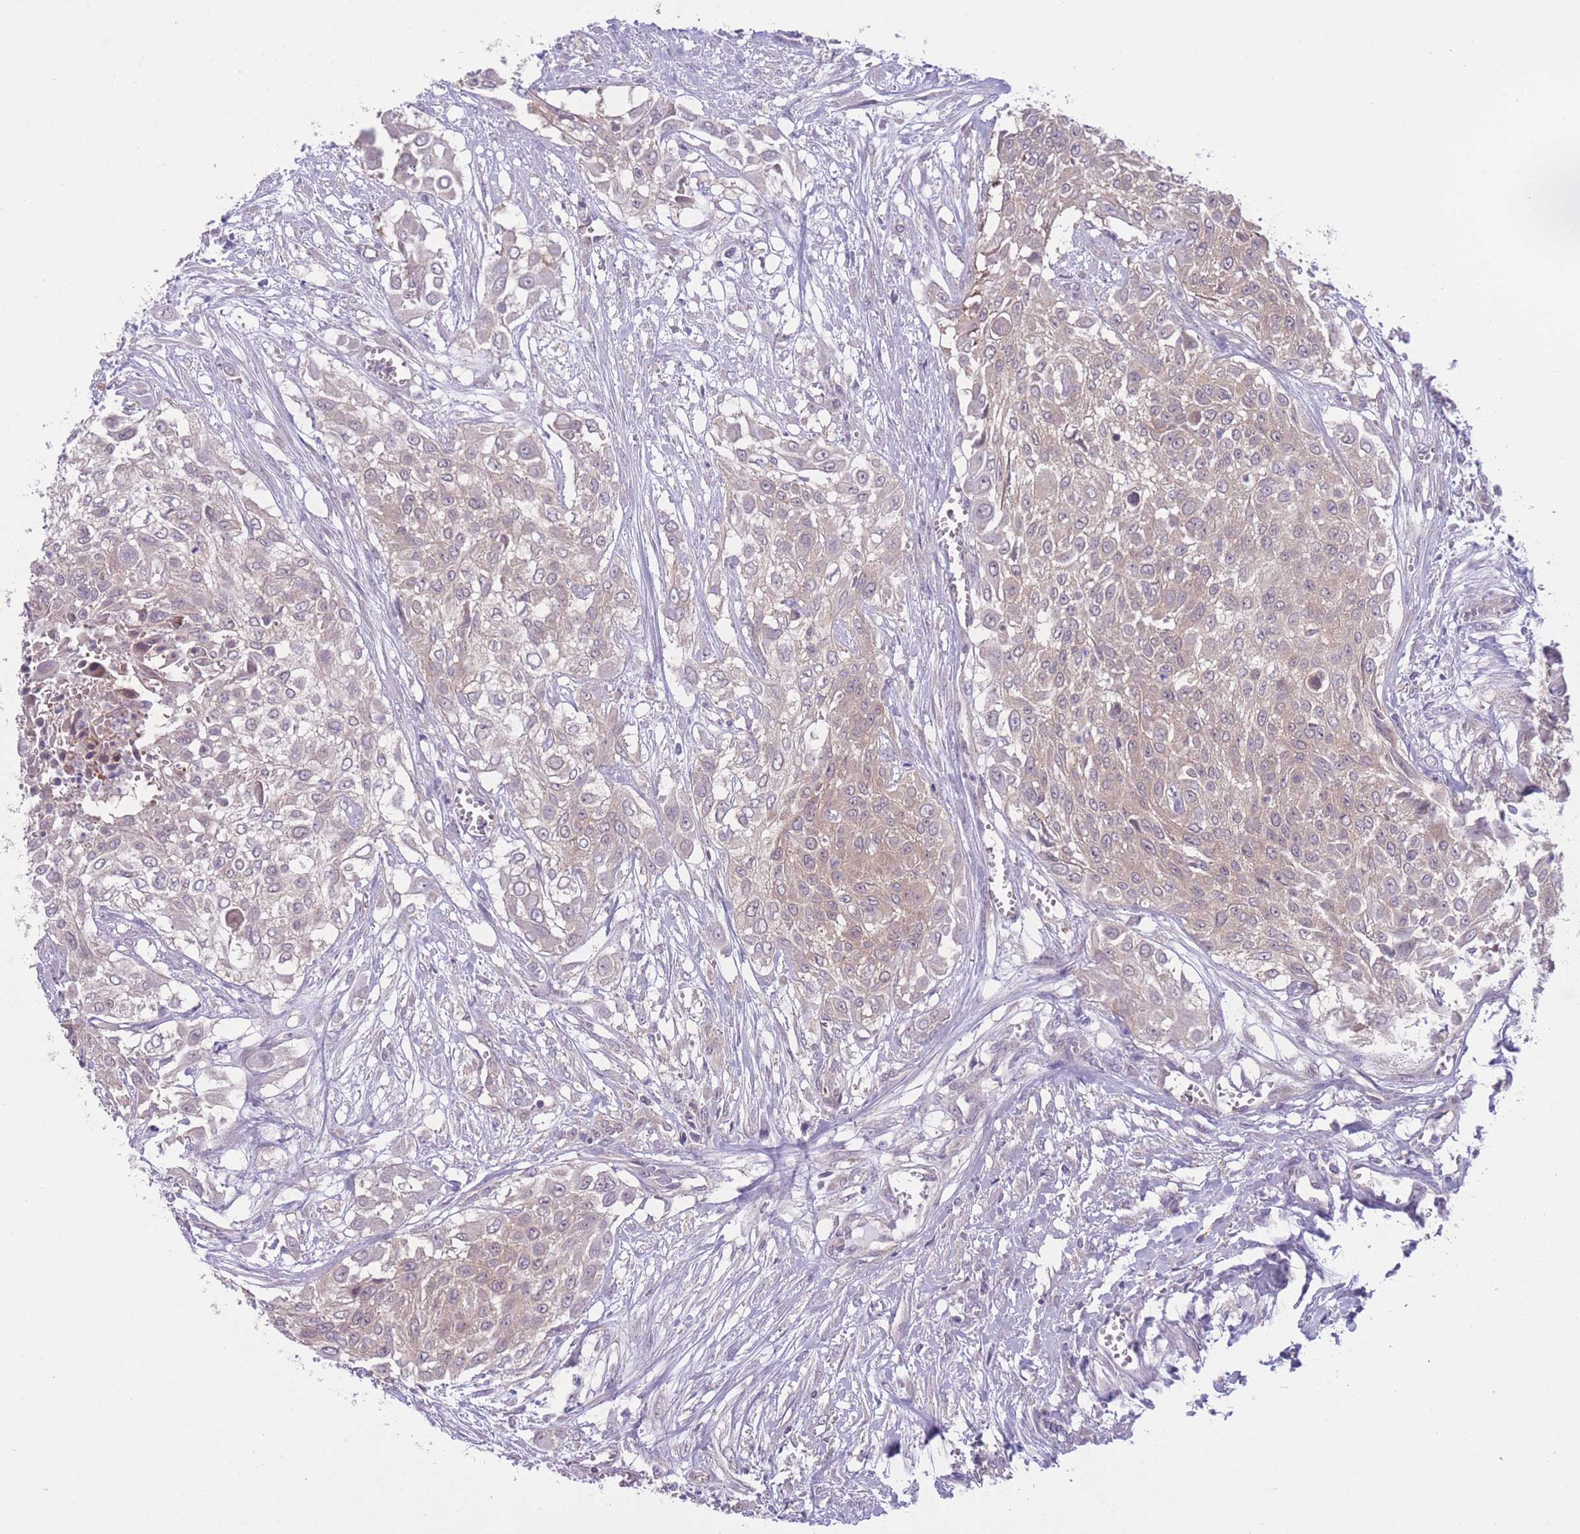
{"staining": {"intensity": "weak", "quantity": "<25%", "location": "cytoplasmic/membranous"}, "tissue": "urothelial cancer", "cell_type": "Tumor cells", "image_type": "cancer", "snomed": [{"axis": "morphology", "description": "Urothelial carcinoma, High grade"}, {"axis": "topography", "description": "Urinary bladder"}], "caption": "Tumor cells show no significant positivity in urothelial cancer.", "gene": "CCT6B", "patient": {"sex": "male", "age": 57}}